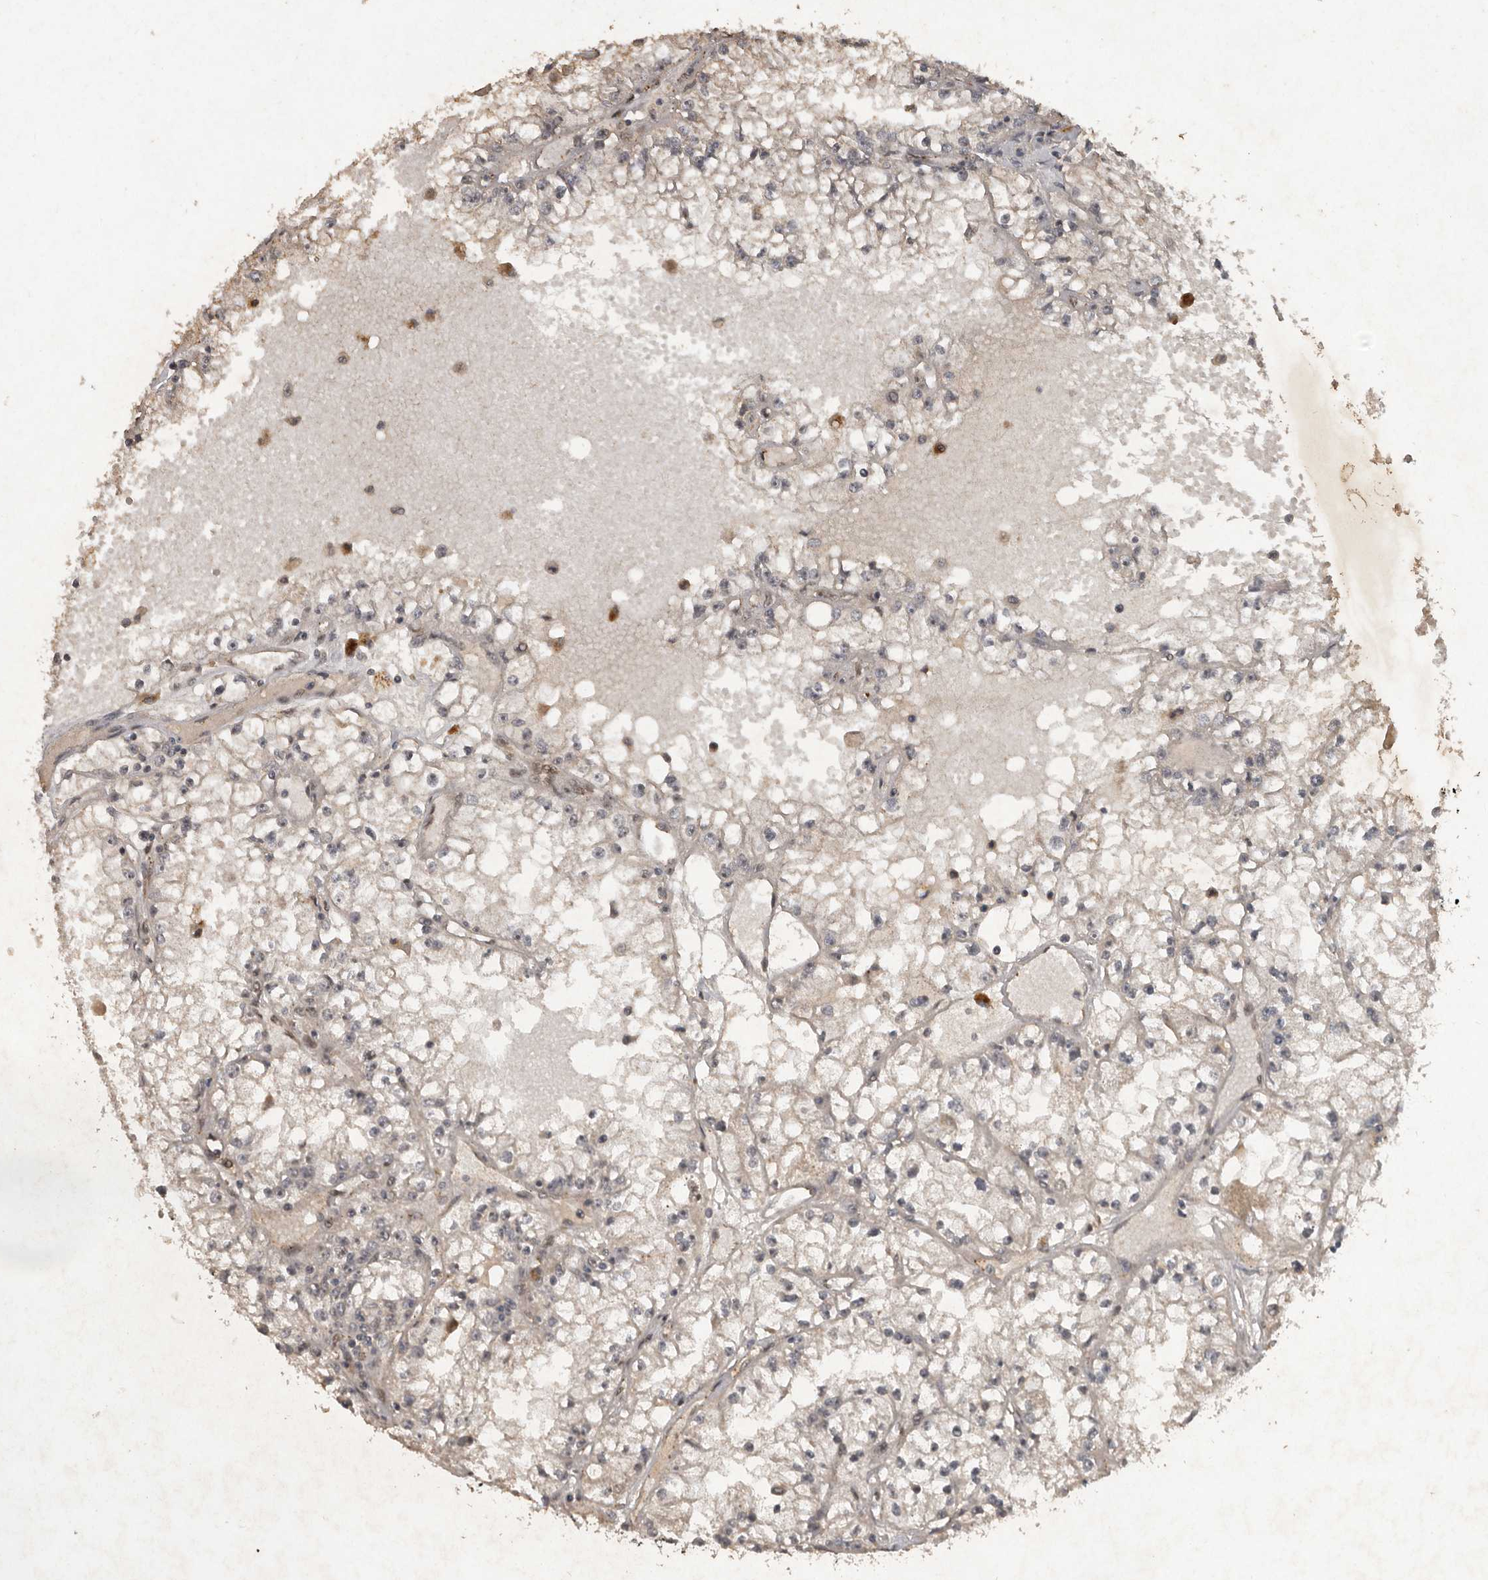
{"staining": {"intensity": "negative", "quantity": "none", "location": "none"}, "tissue": "renal cancer", "cell_type": "Tumor cells", "image_type": "cancer", "snomed": [{"axis": "morphology", "description": "Adenocarcinoma, NOS"}, {"axis": "topography", "description": "Kidney"}], "caption": "This is a image of IHC staining of renal cancer (adenocarcinoma), which shows no staining in tumor cells. Brightfield microscopy of immunohistochemistry (IHC) stained with DAB (3,3'-diaminobenzidine) (brown) and hematoxylin (blue), captured at high magnification.", "gene": "CDC27", "patient": {"sex": "male", "age": 56}}